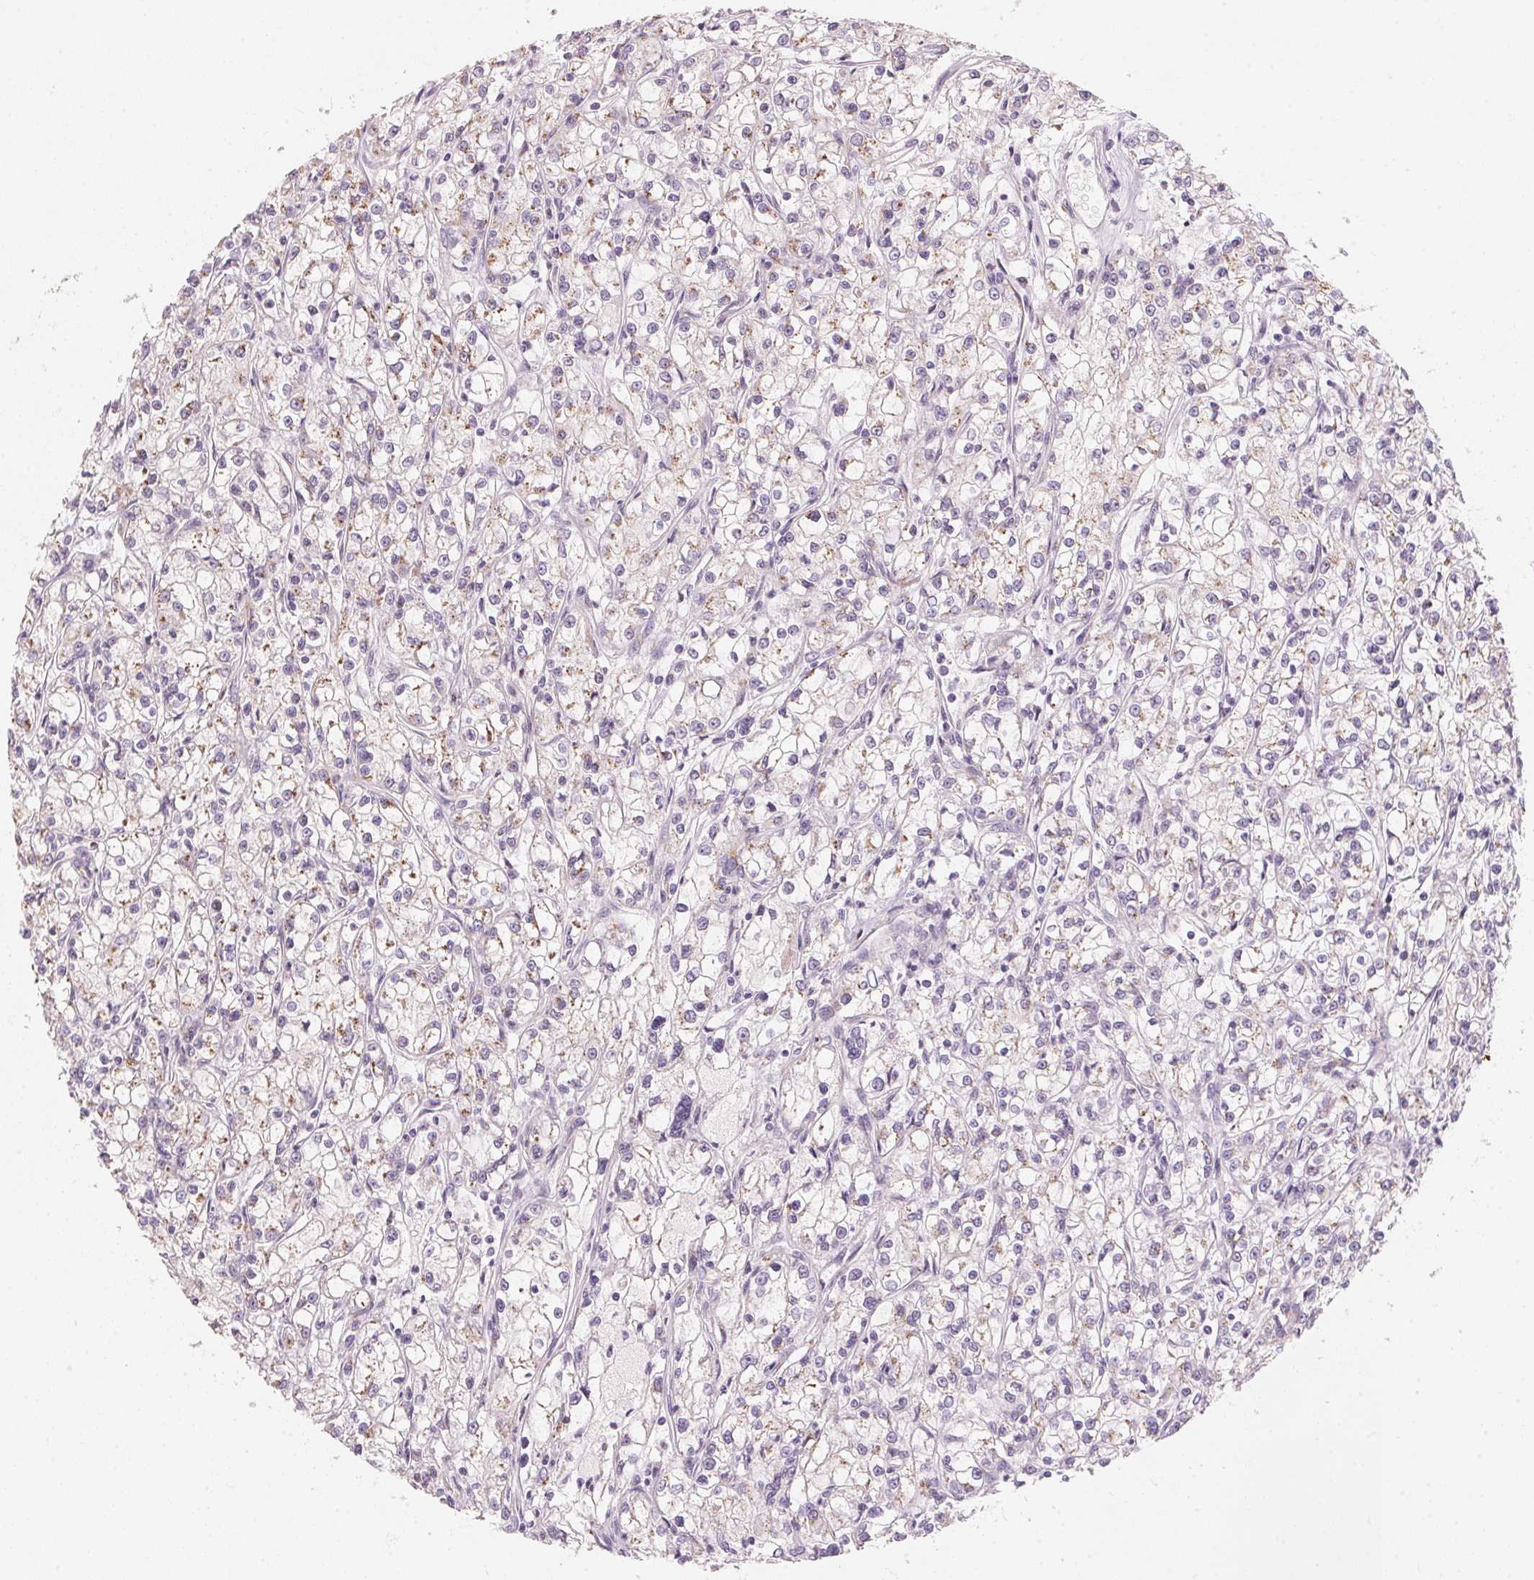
{"staining": {"intensity": "weak", "quantity": "<25%", "location": "cytoplasmic/membranous"}, "tissue": "renal cancer", "cell_type": "Tumor cells", "image_type": "cancer", "snomed": [{"axis": "morphology", "description": "Adenocarcinoma, NOS"}, {"axis": "topography", "description": "Kidney"}], "caption": "The immunohistochemistry (IHC) image has no significant staining in tumor cells of renal cancer (adenocarcinoma) tissue. (DAB immunohistochemistry (IHC), high magnification).", "gene": "DRAM2", "patient": {"sex": "female", "age": 59}}